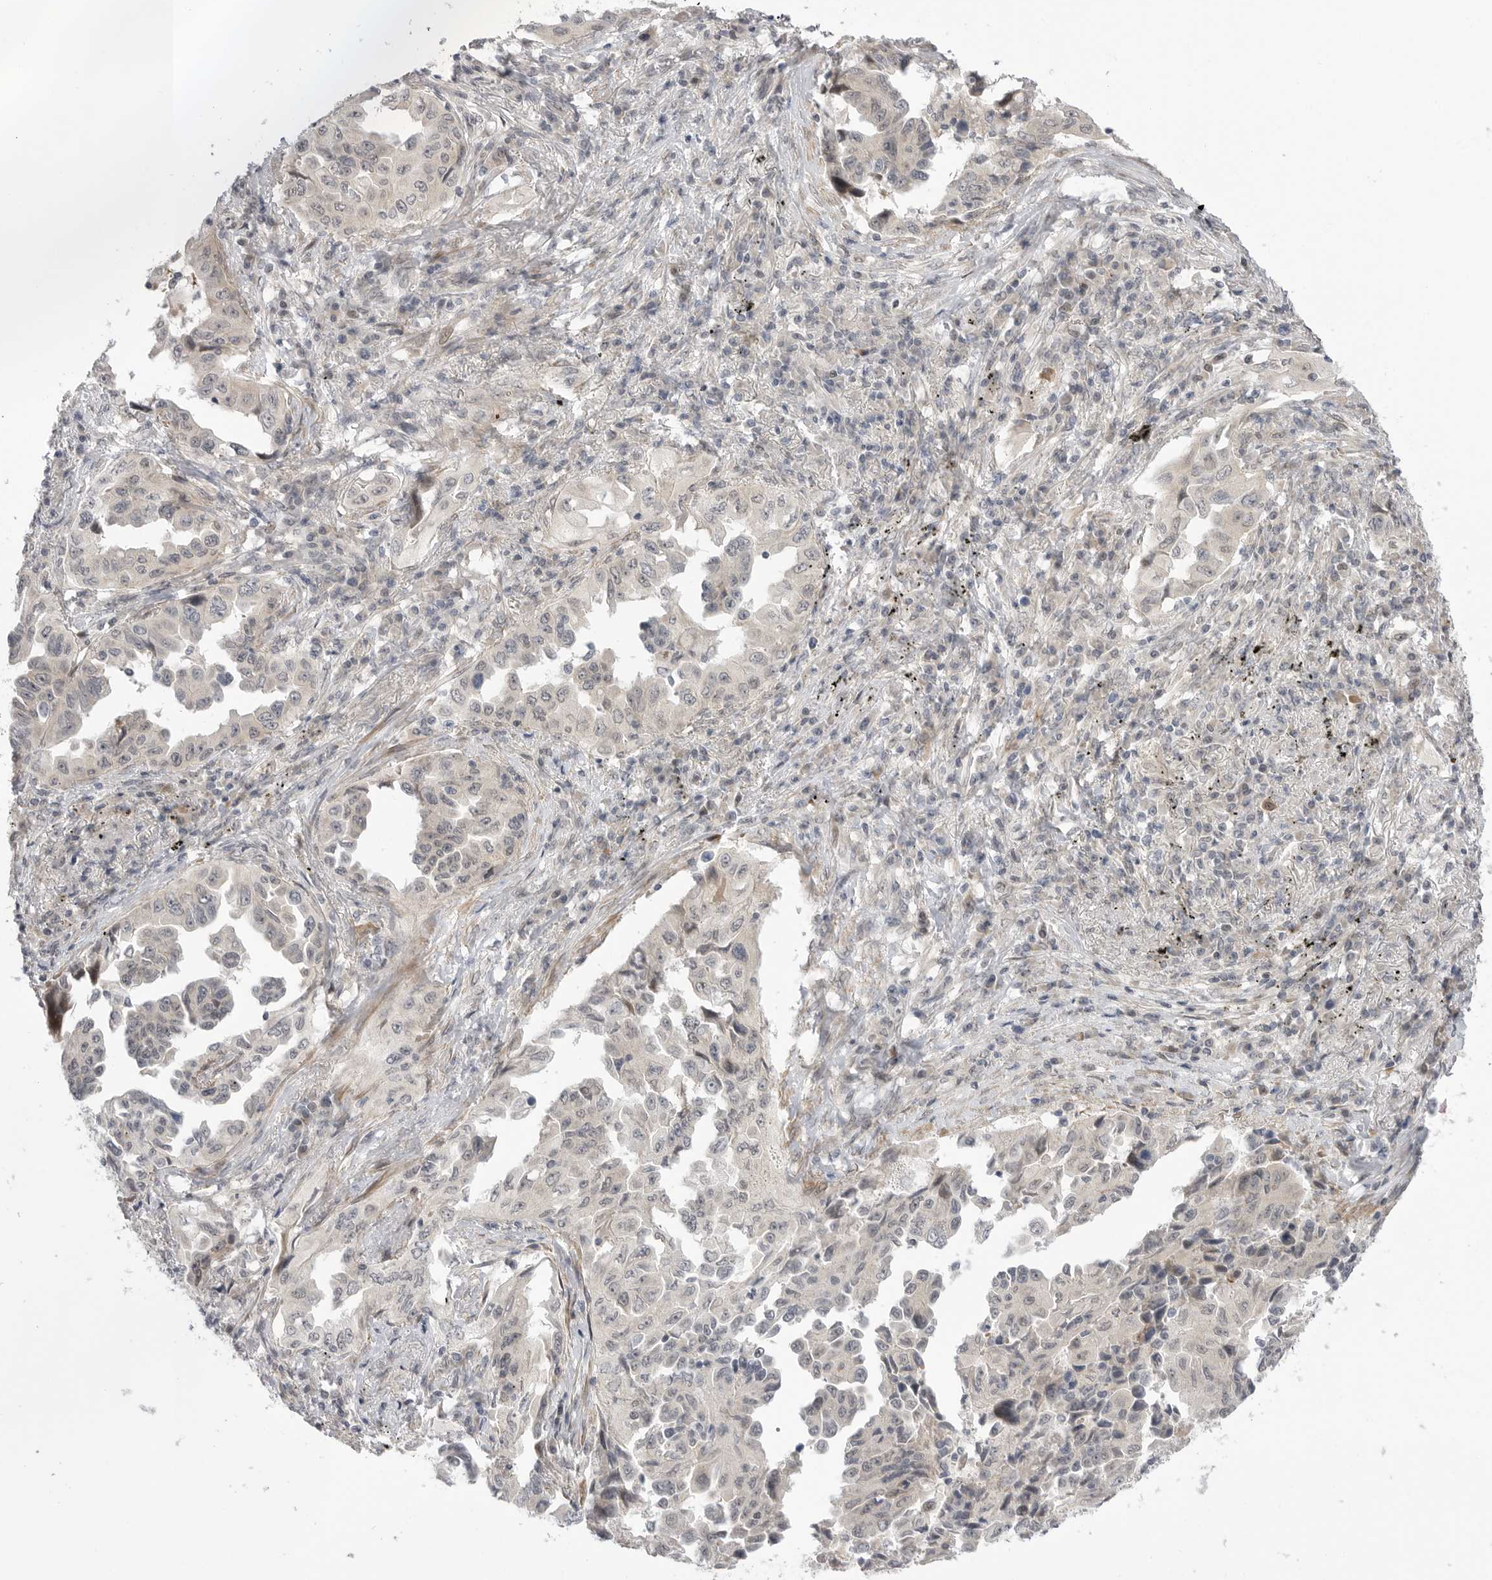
{"staining": {"intensity": "weak", "quantity": "<25%", "location": "nuclear"}, "tissue": "lung cancer", "cell_type": "Tumor cells", "image_type": "cancer", "snomed": [{"axis": "morphology", "description": "Adenocarcinoma, NOS"}, {"axis": "topography", "description": "Lung"}], "caption": "There is no significant expression in tumor cells of adenocarcinoma (lung).", "gene": "GGT6", "patient": {"sex": "female", "age": 51}}